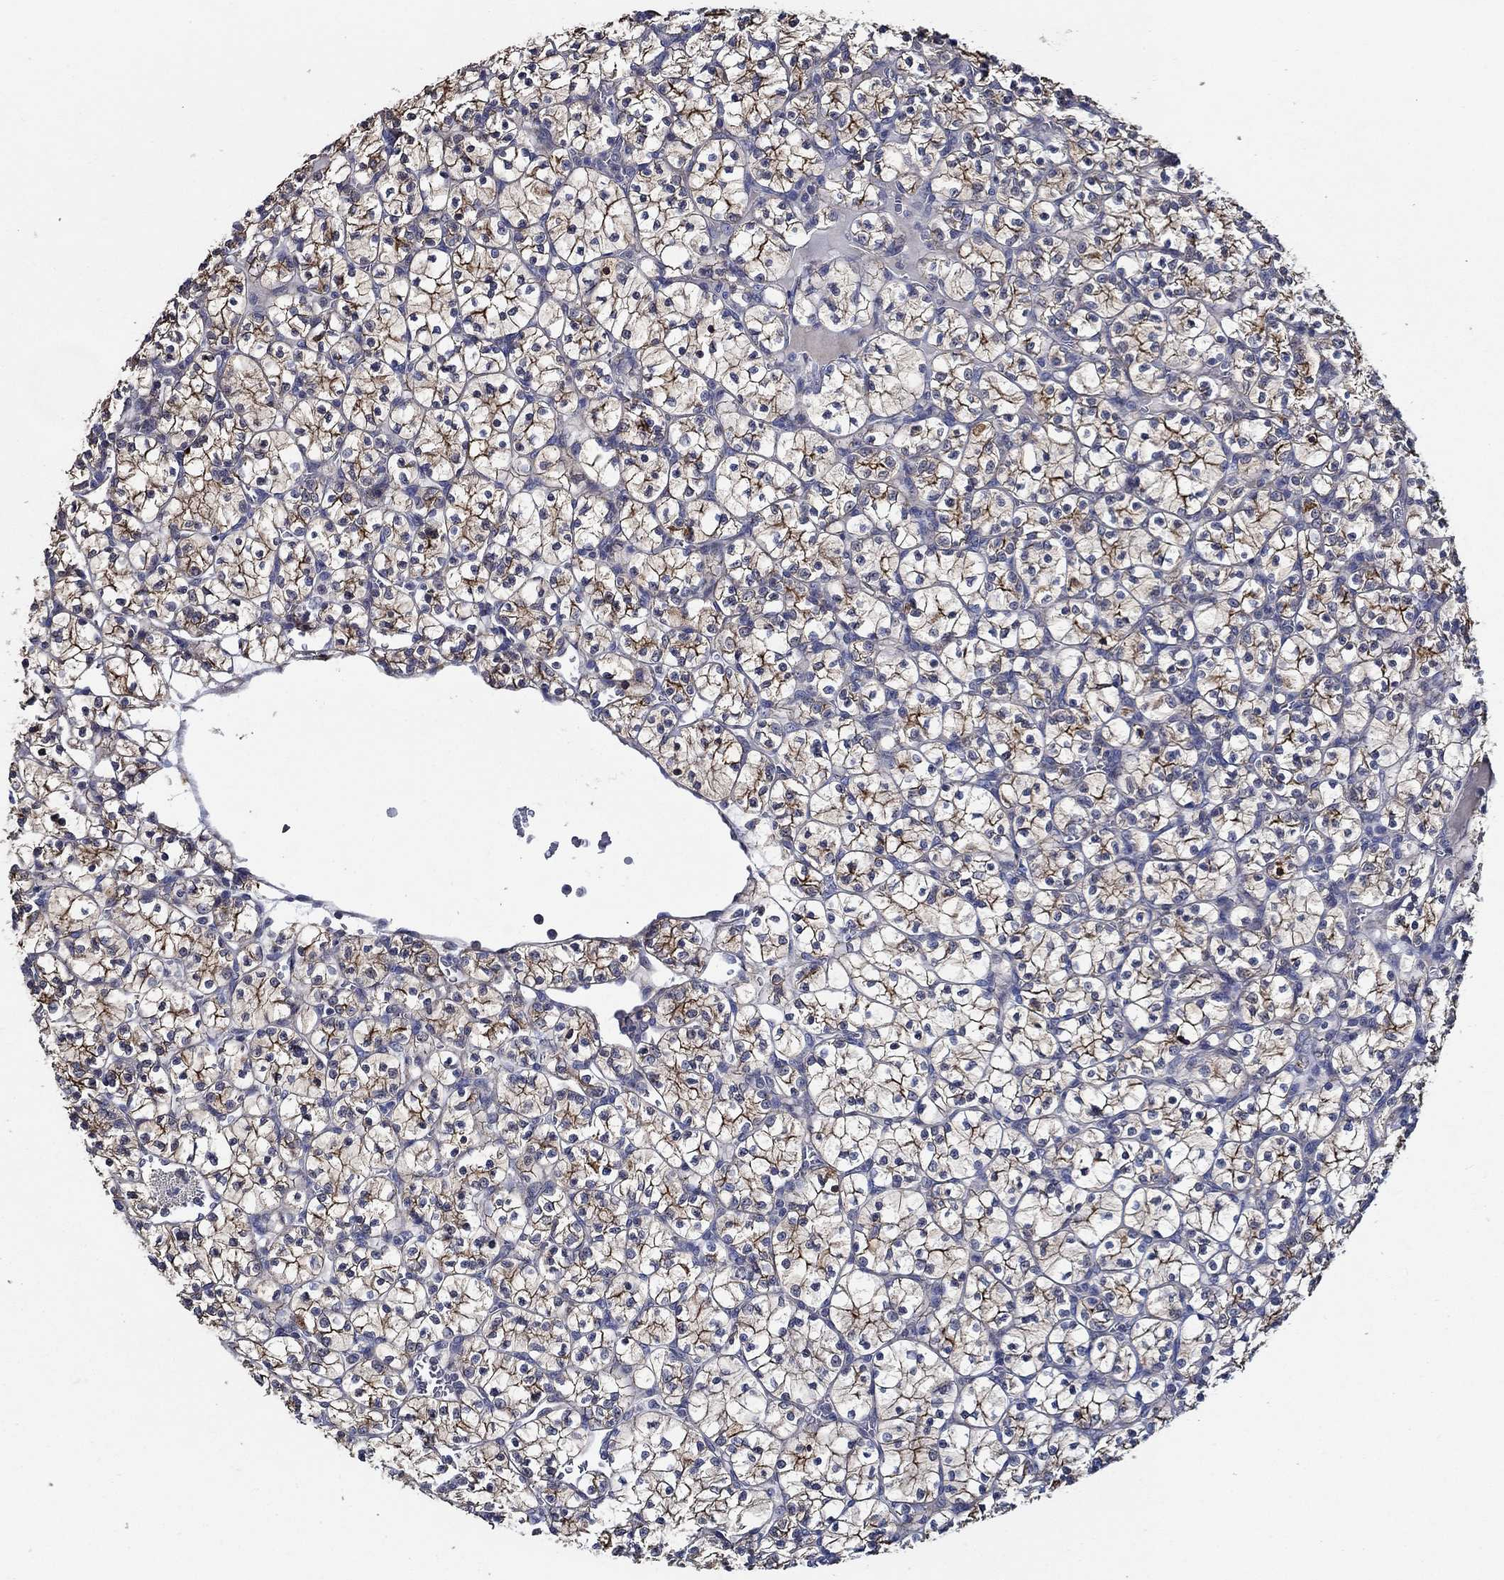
{"staining": {"intensity": "strong", "quantity": "25%-75%", "location": "cytoplasmic/membranous"}, "tissue": "renal cancer", "cell_type": "Tumor cells", "image_type": "cancer", "snomed": [{"axis": "morphology", "description": "Adenocarcinoma, NOS"}, {"axis": "topography", "description": "Kidney"}], "caption": "There is high levels of strong cytoplasmic/membranous expression in tumor cells of renal cancer, as demonstrated by immunohistochemical staining (brown color).", "gene": "WDR53", "patient": {"sex": "female", "age": 89}}